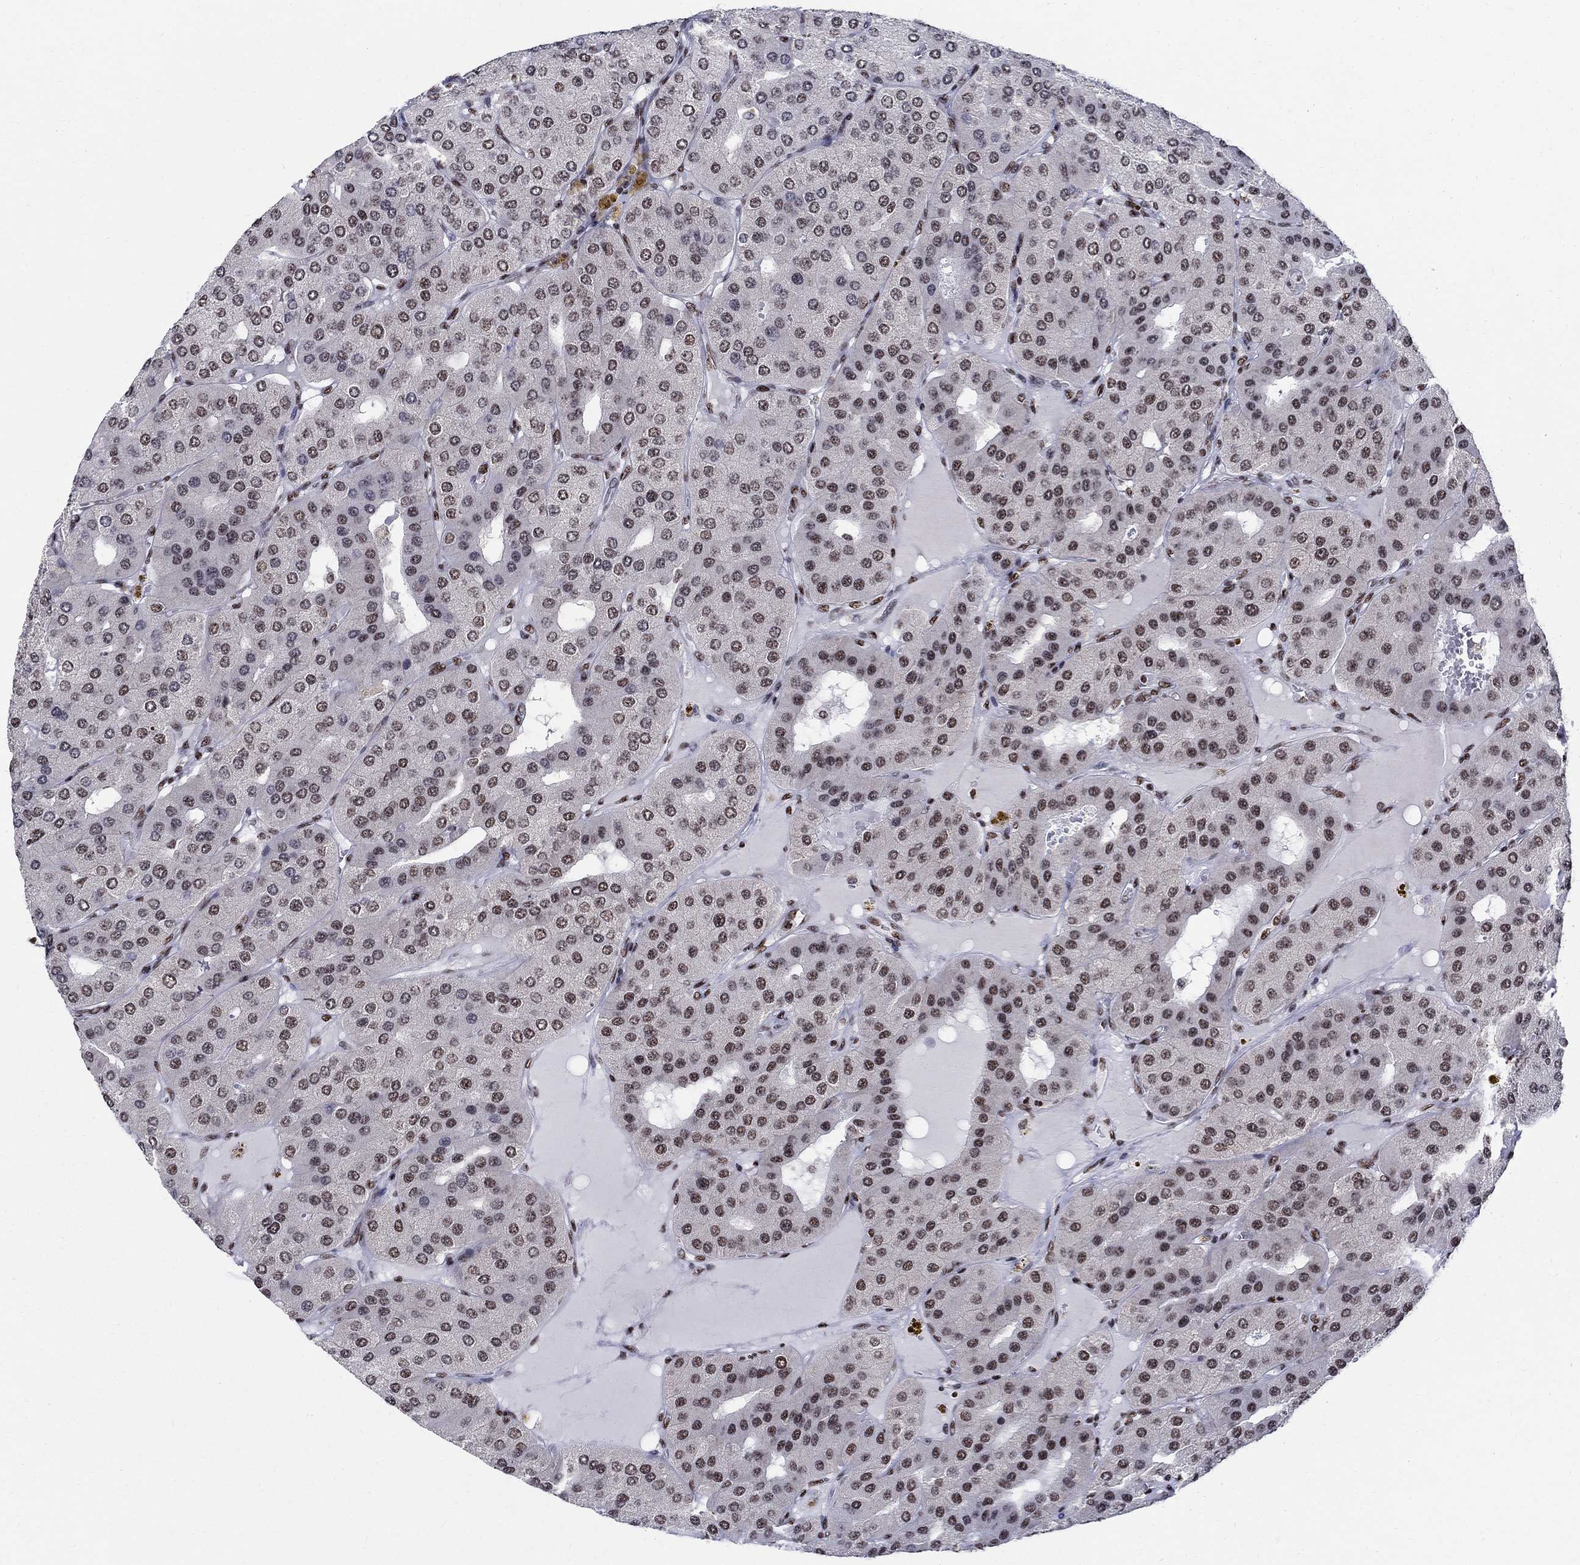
{"staining": {"intensity": "weak", "quantity": "25%-75%", "location": "nuclear"}, "tissue": "parathyroid gland", "cell_type": "Glandular cells", "image_type": "normal", "snomed": [{"axis": "morphology", "description": "Normal tissue, NOS"}, {"axis": "morphology", "description": "Adenoma, NOS"}, {"axis": "topography", "description": "Parathyroid gland"}], "caption": "IHC staining of benign parathyroid gland, which reveals low levels of weak nuclear staining in approximately 25%-75% of glandular cells indicating weak nuclear protein positivity. The staining was performed using DAB (3,3'-diaminobenzidine) (brown) for protein detection and nuclei were counterstained in hematoxylin (blue).", "gene": "FBXO16", "patient": {"sex": "female", "age": 86}}